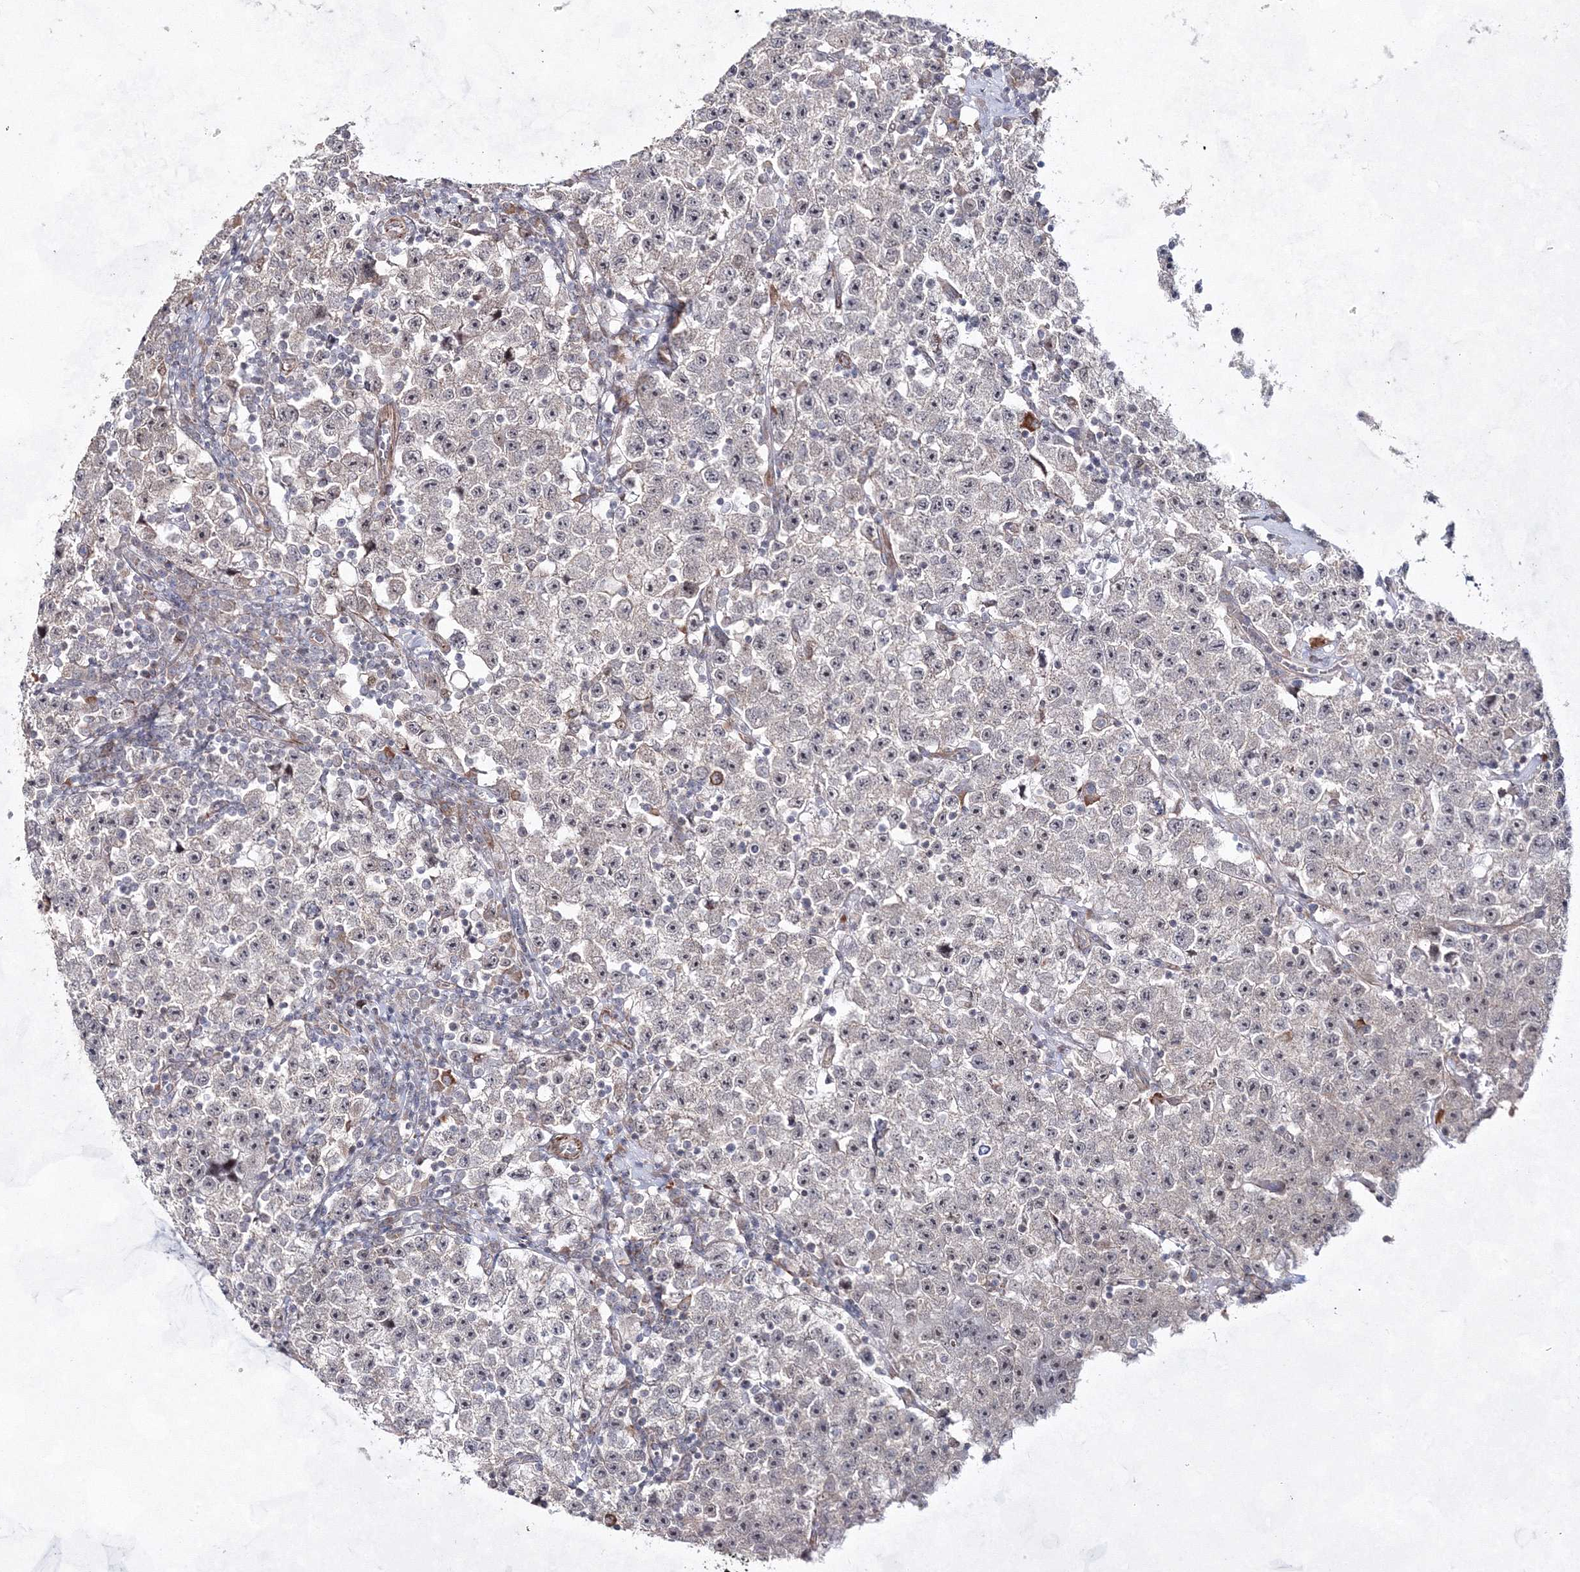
{"staining": {"intensity": "negative", "quantity": "none", "location": "none"}, "tissue": "testis cancer", "cell_type": "Tumor cells", "image_type": "cancer", "snomed": [{"axis": "morphology", "description": "Seminoma, NOS"}, {"axis": "topography", "description": "Testis"}], "caption": "High magnification brightfield microscopy of seminoma (testis) stained with DAB (3,3'-diaminobenzidine) (brown) and counterstained with hematoxylin (blue): tumor cells show no significant staining.", "gene": "SNIP1", "patient": {"sex": "male", "age": 22}}